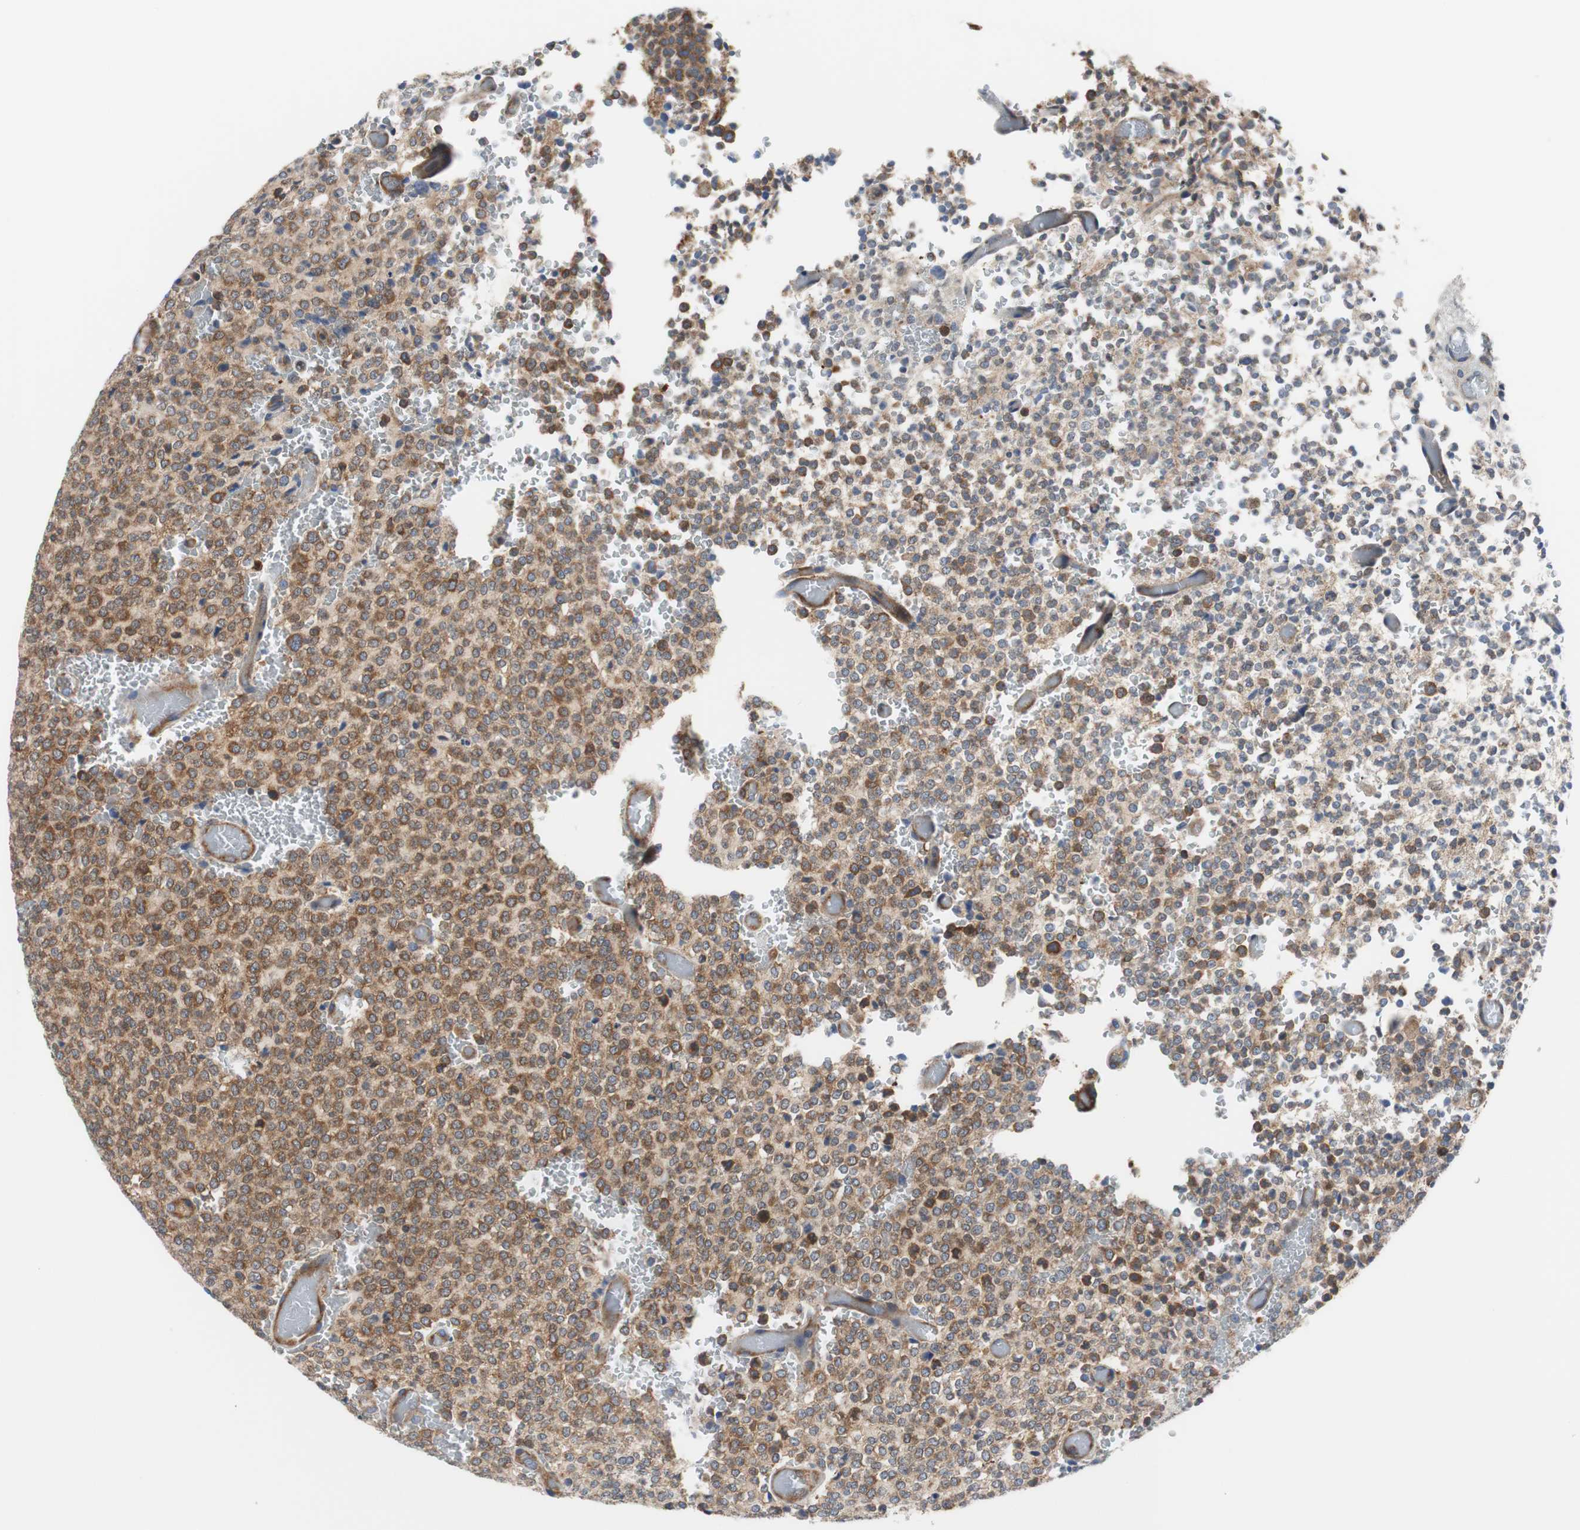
{"staining": {"intensity": "moderate", "quantity": ">75%", "location": "cytoplasmic/membranous"}, "tissue": "glioma", "cell_type": "Tumor cells", "image_type": "cancer", "snomed": [{"axis": "morphology", "description": "Glioma, malignant, High grade"}, {"axis": "topography", "description": "pancreas cauda"}], "caption": "Immunohistochemical staining of human glioma demonstrates medium levels of moderate cytoplasmic/membranous protein staining in approximately >75% of tumor cells. The staining is performed using DAB (3,3'-diaminobenzidine) brown chromogen to label protein expression. The nuclei are counter-stained blue using hematoxylin.", "gene": "BRAF", "patient": {"sex": "male", "age": 60}}